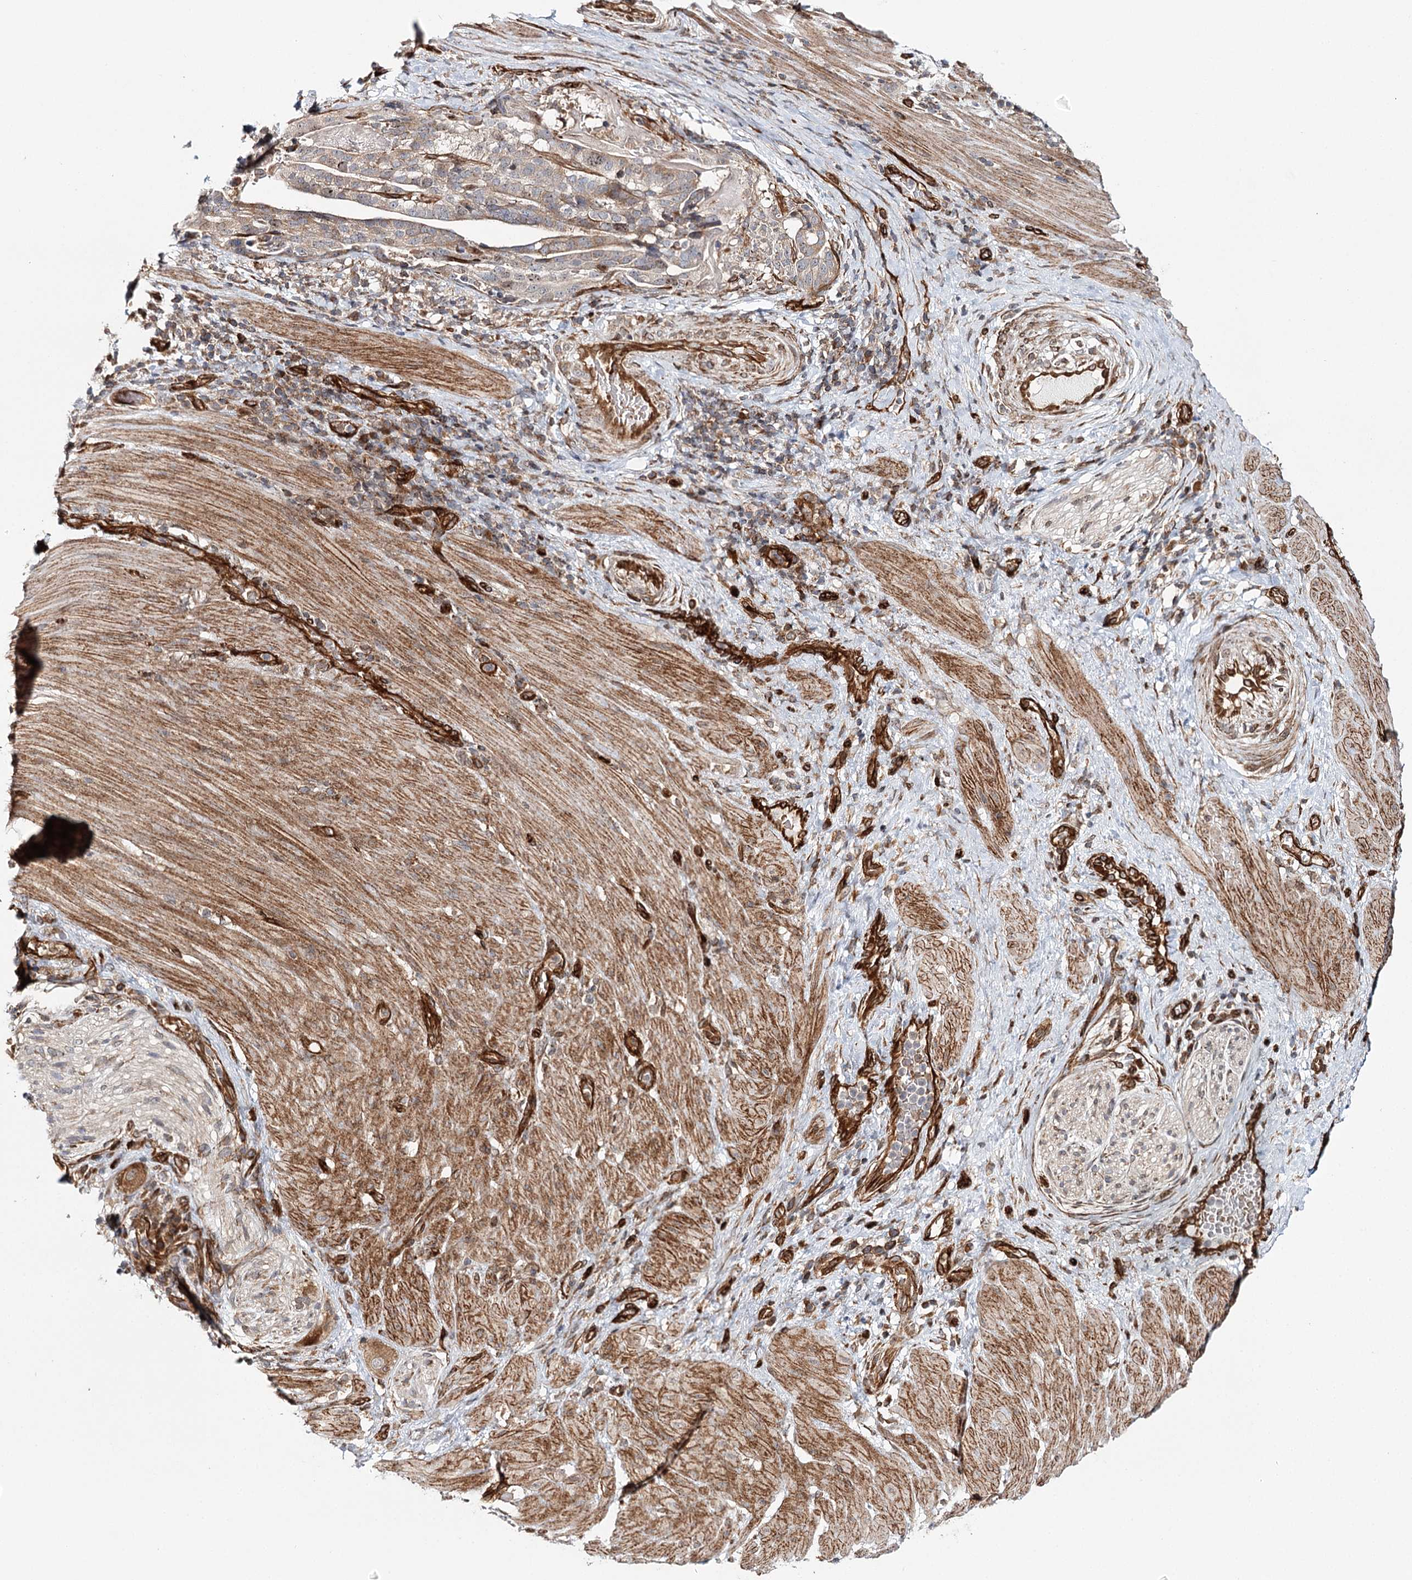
{"staining": {"intensity": "weak", "quantity": ">75%", "location": "cytoplasmic/membranous"}, "tissue": "stomach cancer", "cell_type": "Tumor cells", "image_type": "cancer", "snomed": [{"axis": "morphology", "description": "Adenocarcinoma, NOS"}, {"axis": "topography", "description": "Stomach"}], "caption": "A brown stain labels weak cytoplasmic/membranous staining of a protein in human stomach cancer (adenocarcinoma) tumor cells.", "gene": "MKNK1", "patient": {"sex": "male", "age": 48}}